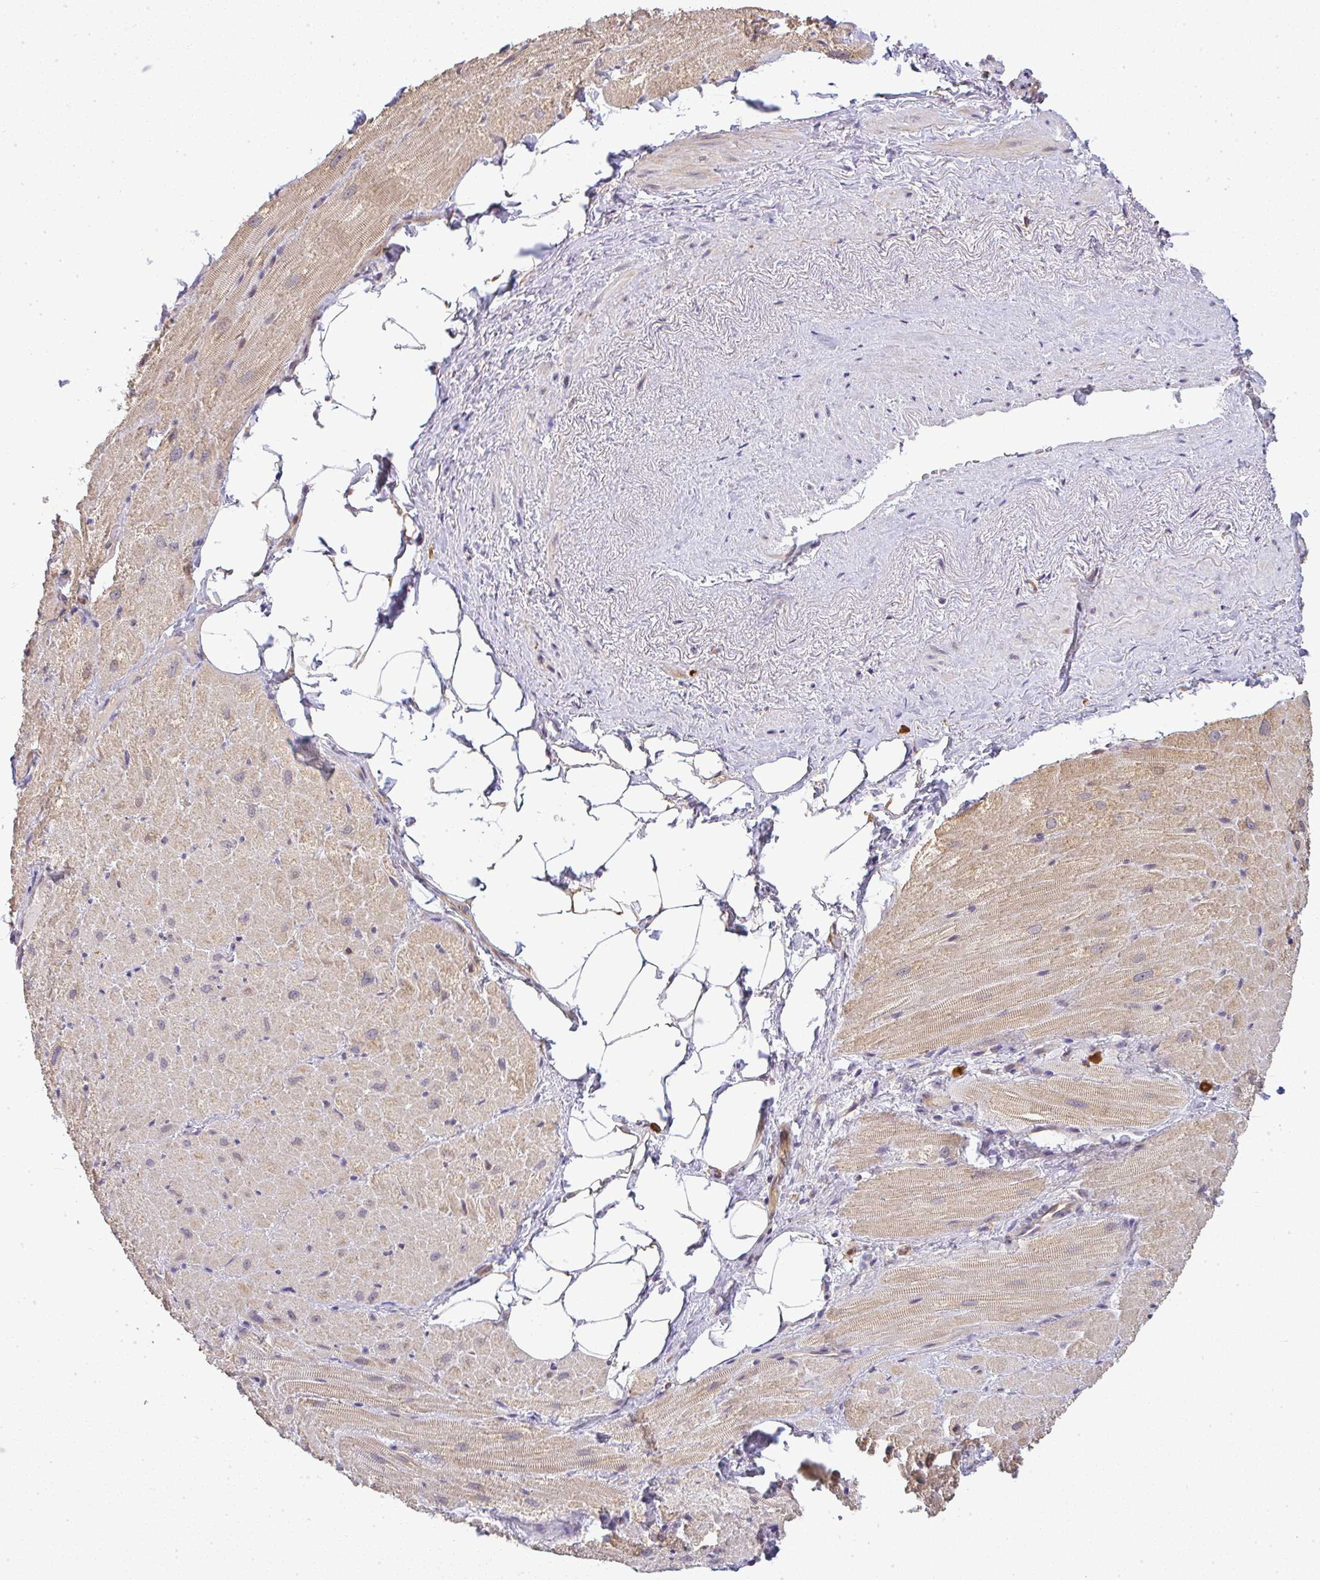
{"staining": {"intensity": "weak", "quantity": ">75%", "location": "cytoplasmic/membranous"}, "tissue": "heart muscle", "cell_type": "Cardiomyocytes", "image_type": "normal", "snomed": [{"axis": "morphology", "description": "Normal tissue, NOS"}, {"axis": "topography", "description": "Heart"}], "caption": "Cardiomyocytes exhibit low levels of weak cytoplasmic/membranous positivity in approximately >75% of cells in normal human heart muscle.", "gene": "FAM153A", "patient": {"sex": "male", "age": 62}}